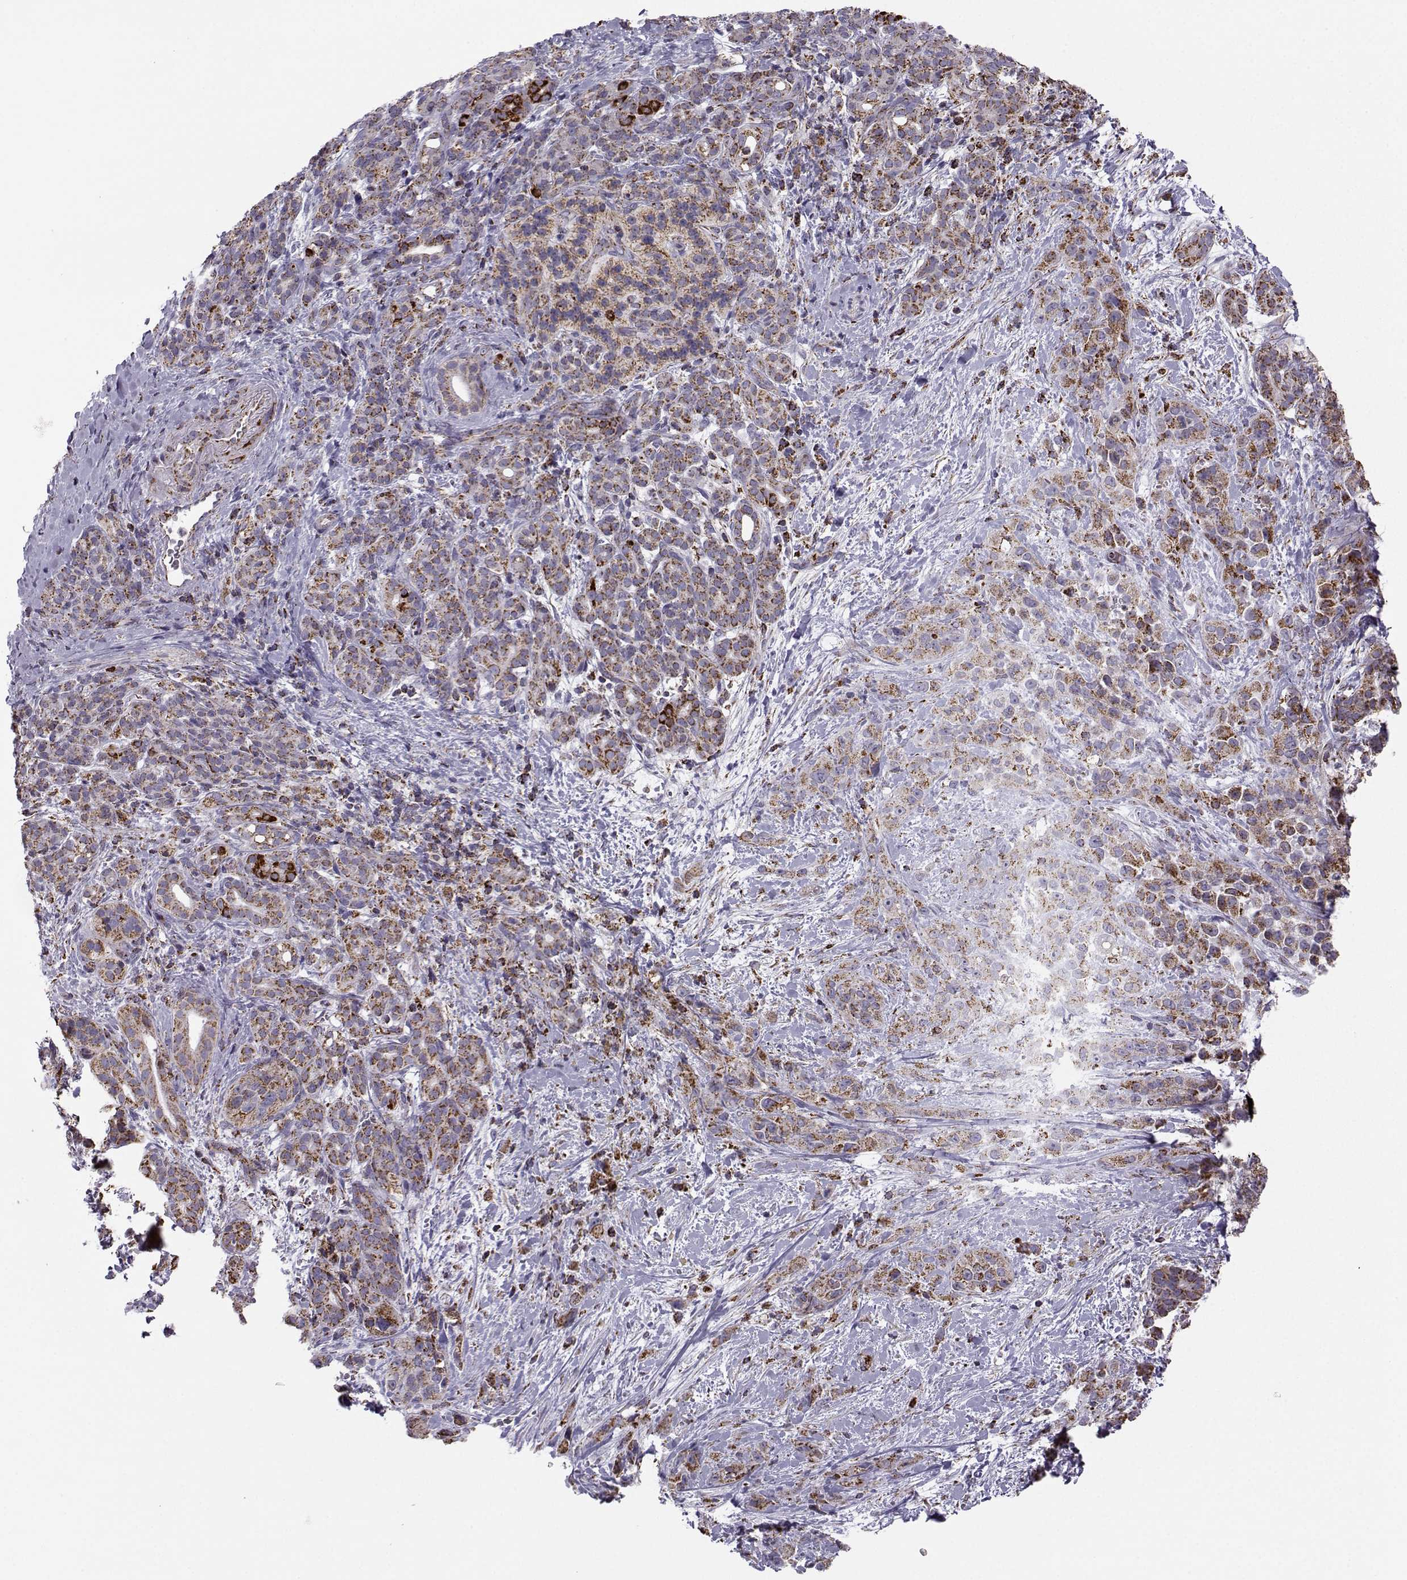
{"staining": {"intensity": "strong", "quantity": "25%-75%", "location": "cytoplasmic/membranous"}, "tissue": "pancreatic cancer", "cell_type": "Tumor cells", "image_type": "cancer", "snomed": [{"axis": "morphology", "description": "Adenocarcinoma, NOS"}, {"axis": "topography", "description": "Pancreas"}], "caption": "The histopathology image exhibits immunohistochemical staining of pancreatic adenocarcinoma. There is strong cytoplasmic/membranous expression is appreciated in approximately 25%-75% of tumor cells. (brown staining indicates protein expression, while blue staining denotes nuclei).", "gene": "NECAB3", "patient": {"sex": "male", "age": 44}}